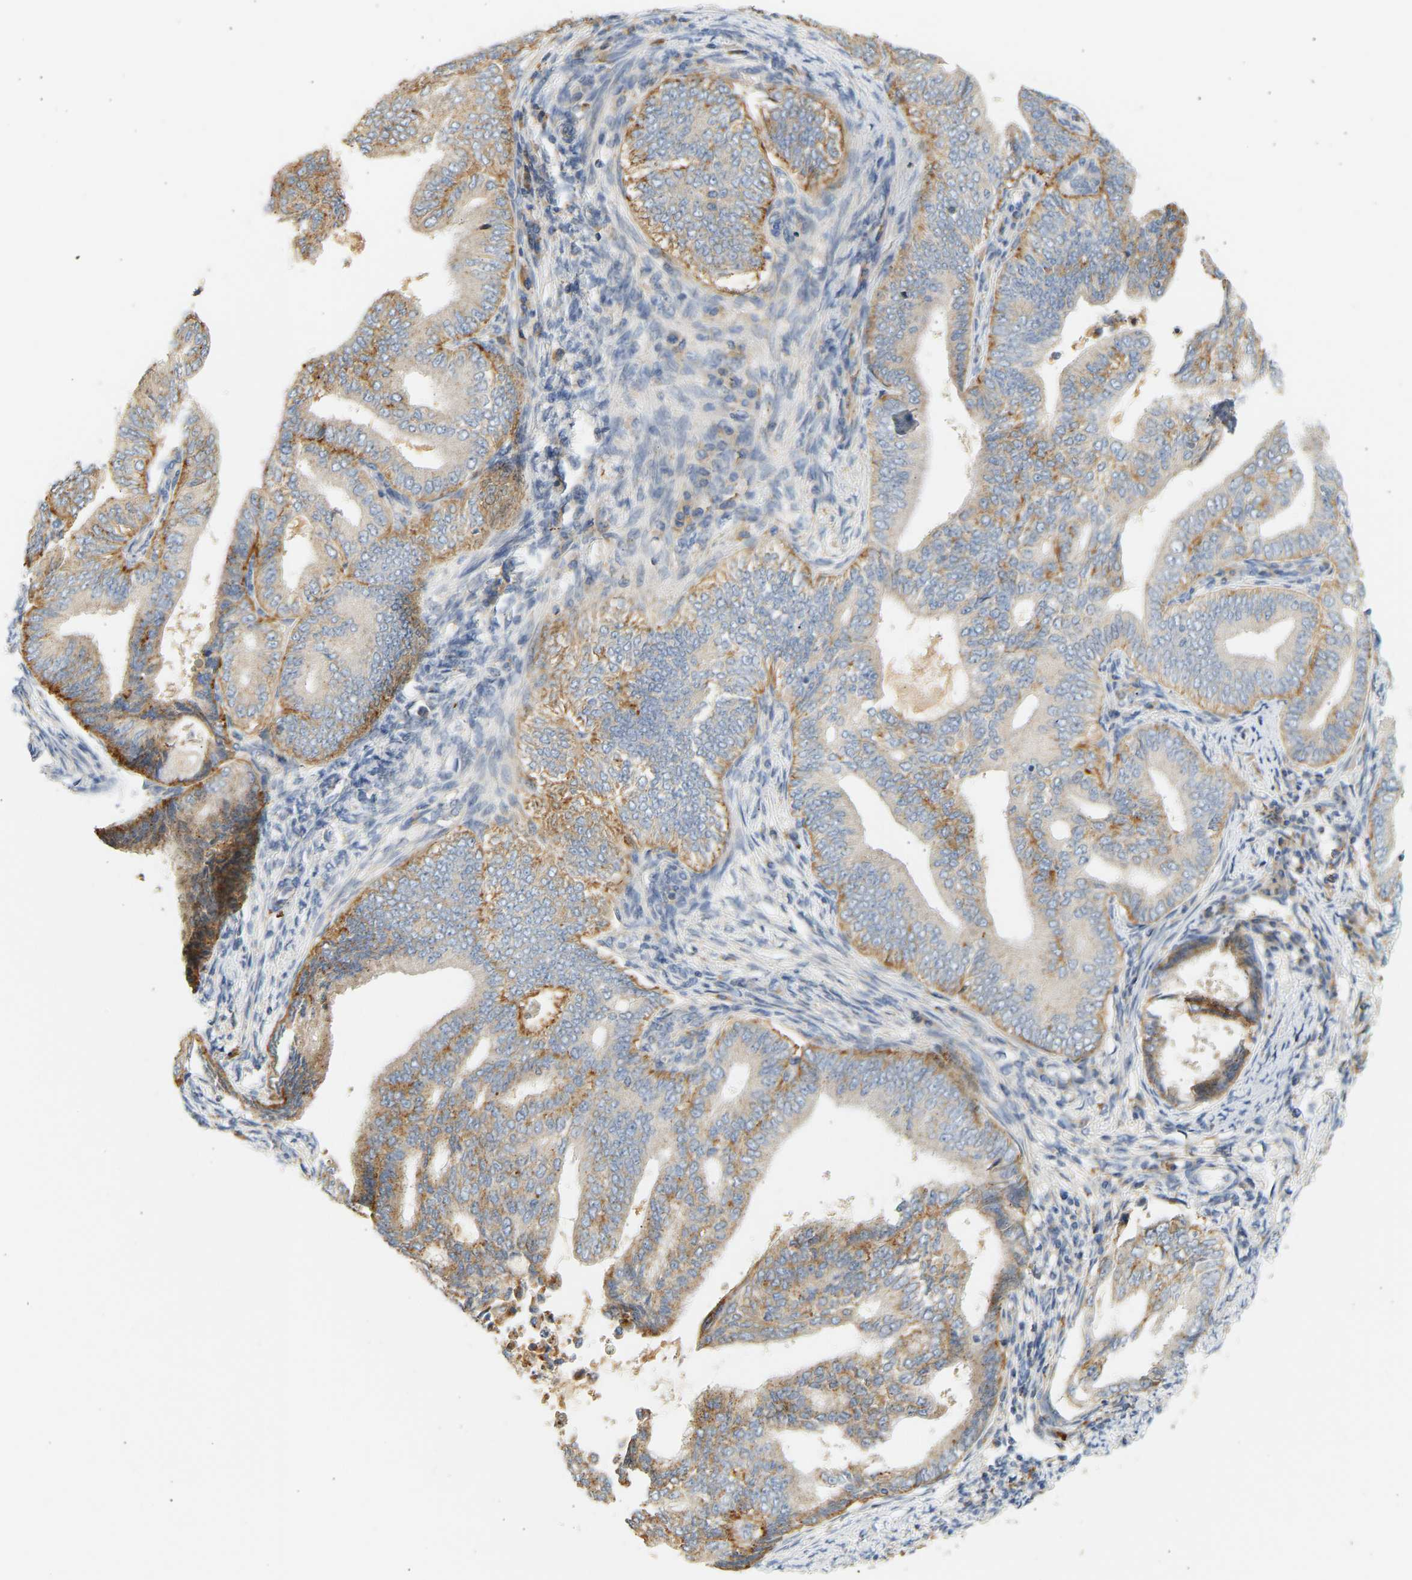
{"staining": {"intensity": "moderate", "quantity": ">75%", "location": "cytoplasmic/membranous"}, "tissue": "endometrial cancer", "cell_type": "Tumor cells", "image_type": "cancer", "snomed": [{"axis": "morphology", "description": "Adenocarcinoma, NOS"}, {"axis": "topography", "description": "Endometrium"}], "caption": "A brown stain labels moderate cytoplasmic/membranous positivity of a protein in human endometrial cancer tumor cells. (Stains: DAB (3,3'-diaminobenzidine) in brown, nuclei in blue, Microscopy: brightfield microscopy at high magnification).", "gene": "ENTHD1", "patient": {"sex": "female", "age": 58}}